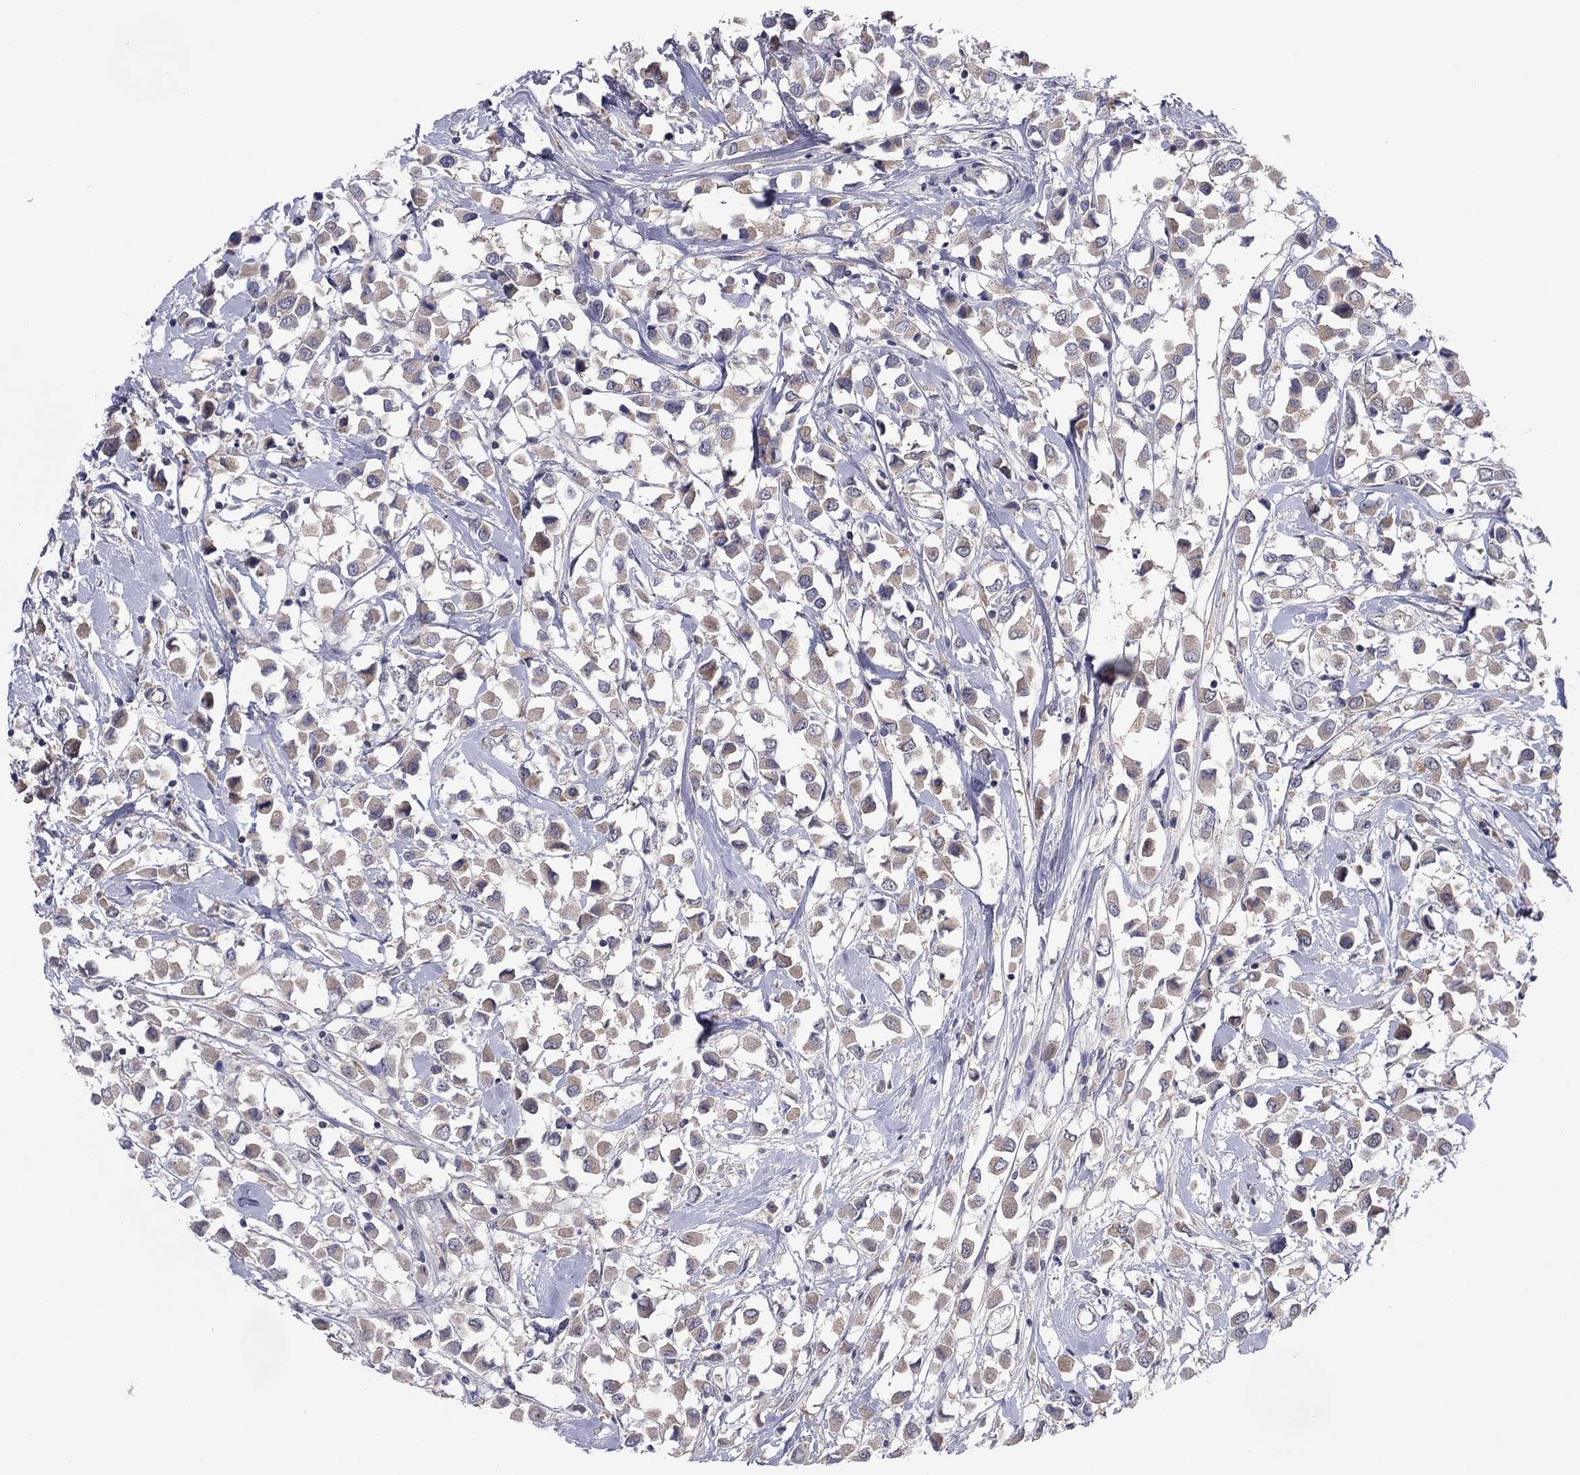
{"staining": {"intensity": "weak", "quantity": ">75%", "location": "cytoplasmic/membranous"}, "tissue": "breast cancer", "cell_type": "Tumor cells", "image_type": "cancer", "snomed": [{"axis": "morphology", "description": "Duct carcinoma"}, {"axis": "topography", "description": "Breast"}], "caption": "The micrograph demonstrates a brown stain indicating the presence of a protein in the cytoplasmic/membranous of tumor cells in breast invasive ductal carcinoma.", "gene": "GRHPR", "patient": {"sex": "female", "age": 61}}